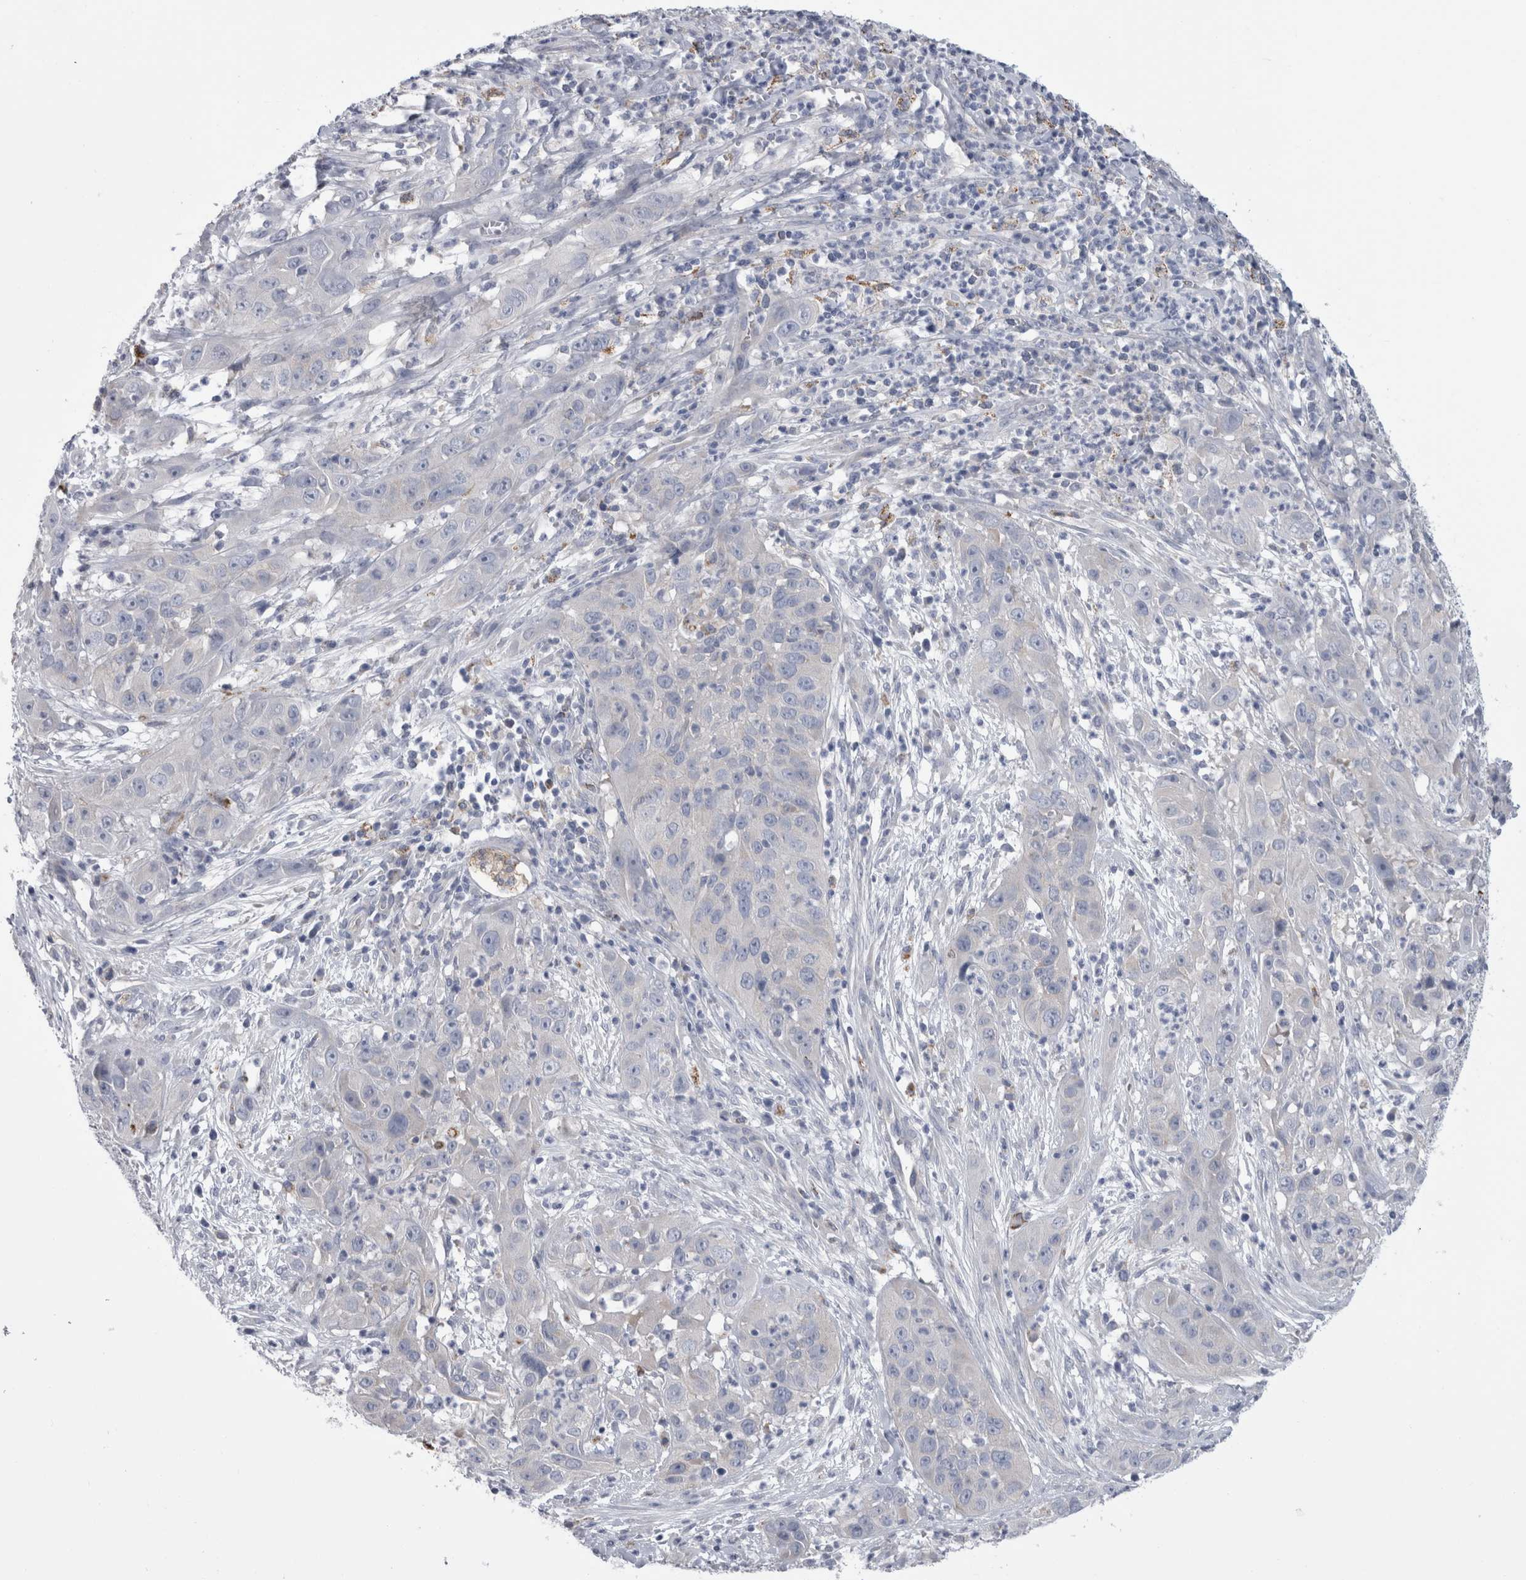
{"staining": {"intensity": "negative", "quantity": "none", "location": "none"}, "tissue": "cervical cancer", "cell_type": "Tumor cells", "image_type": "cancer", "snomed": [{"axis": "morphology", "description": "Squamous cell carcinoma, NOS"}, {"axis": "topography", "description": "Cervix"}], "caption": "Human cervical cancer (squamous cell carcinoma) stained for a protein using immunohistochemistry demonstrates no staining in tumor cells.", "gene": "GATM", "patient": {"sex": "female", "age": 32}}